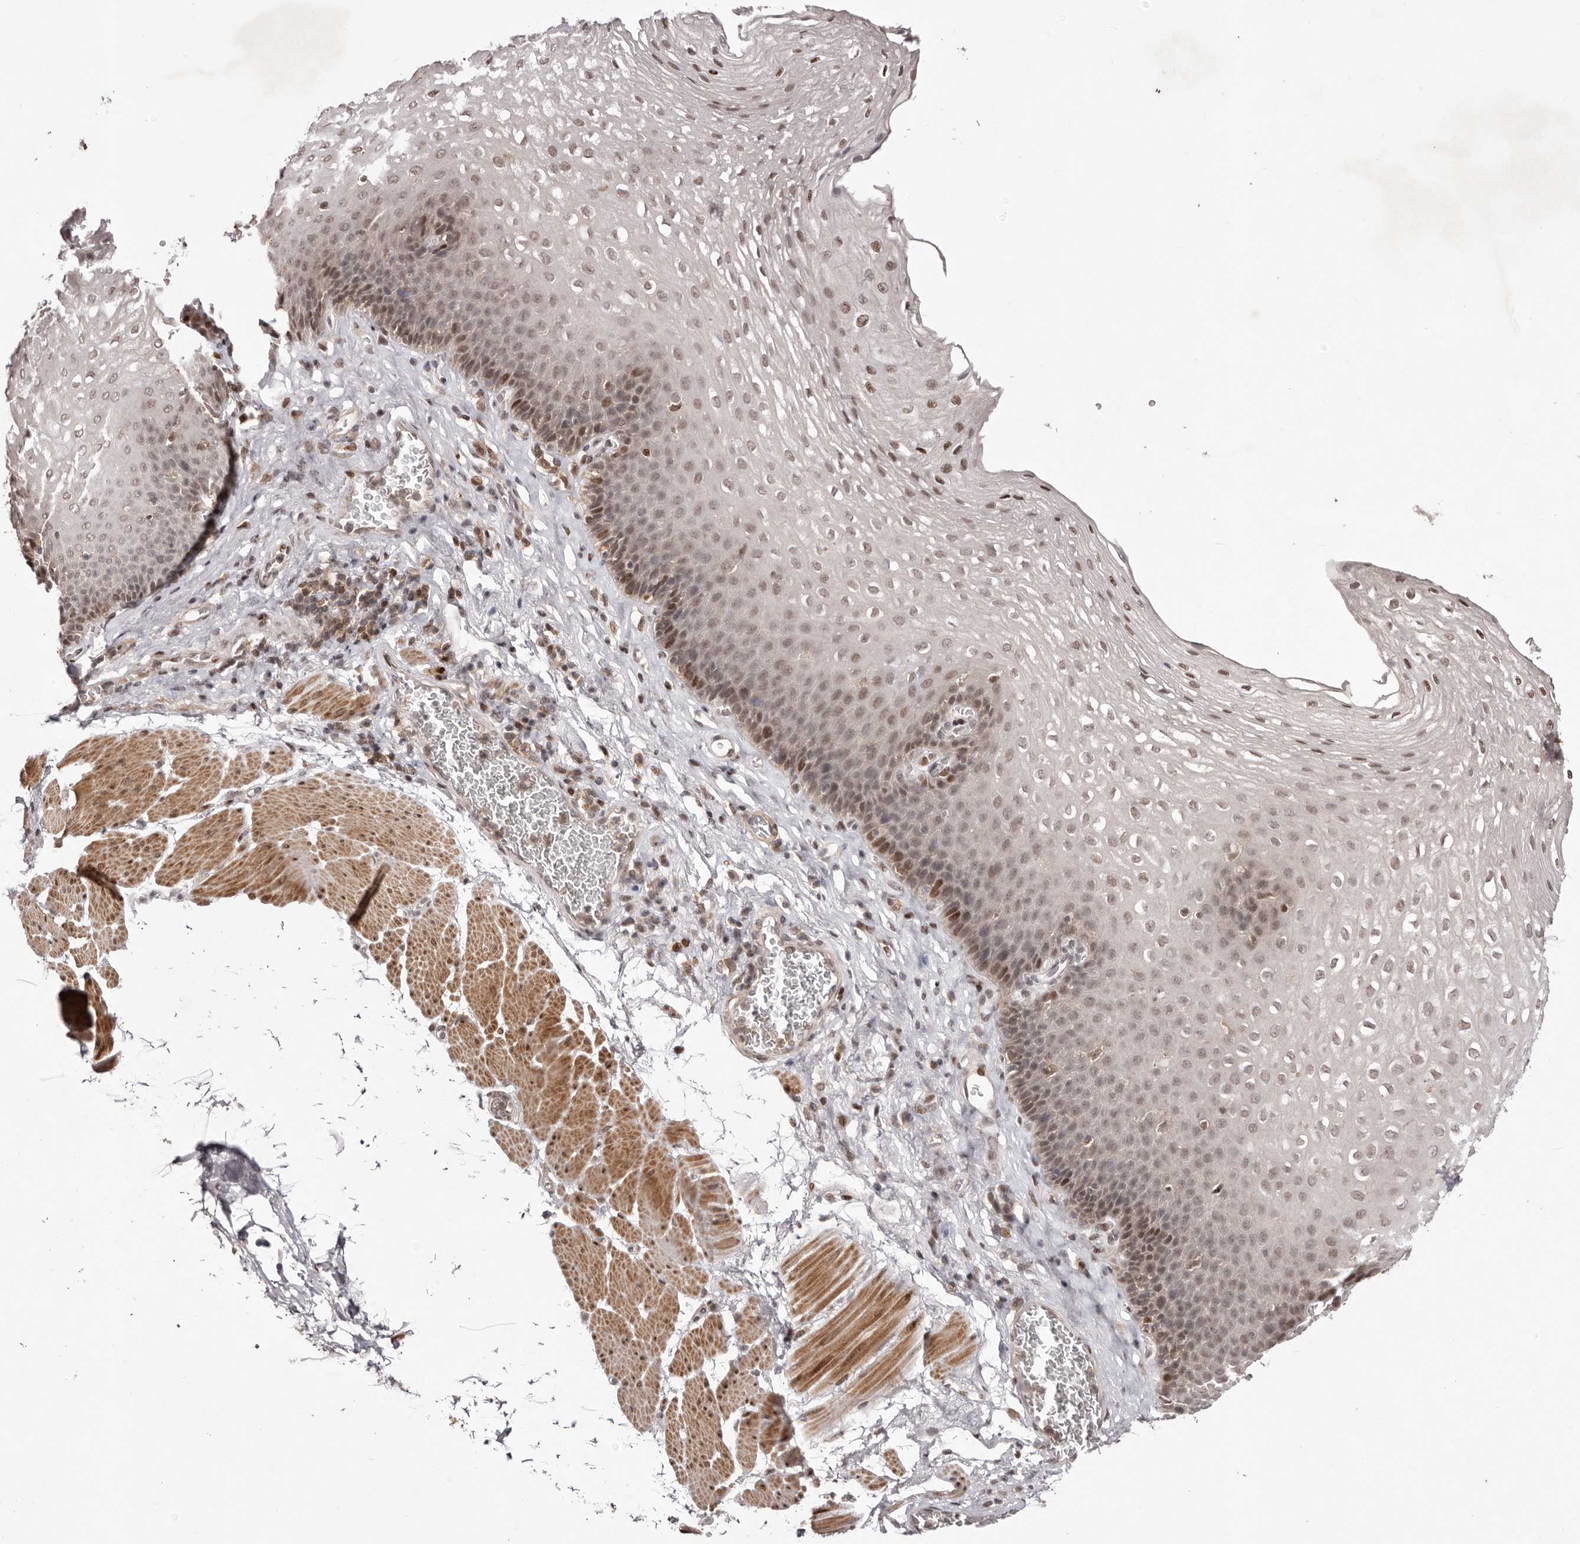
{"staining": {"intensity": "moderate", "quantity": ">75%", "location": "nuclear"}, "tissue": "esophagus", "cell_type": "Squamous epithelial cells", "image_type": "normal", "snomed": [{"axis": "morphology", "description": "Normal tissue, NOS"}, {"axis": "topography", "description": "Esophagus"}], "caption": "Squamous epithelial cells exhibit medium levels of moderate nuclear staining in approximately >75% of cells in benign human esophagus. (Brightfield microscopy of DAB IHC at high magnification).", "gene": "FBXO5", "patient": {"sex": "female", "age": 66}}